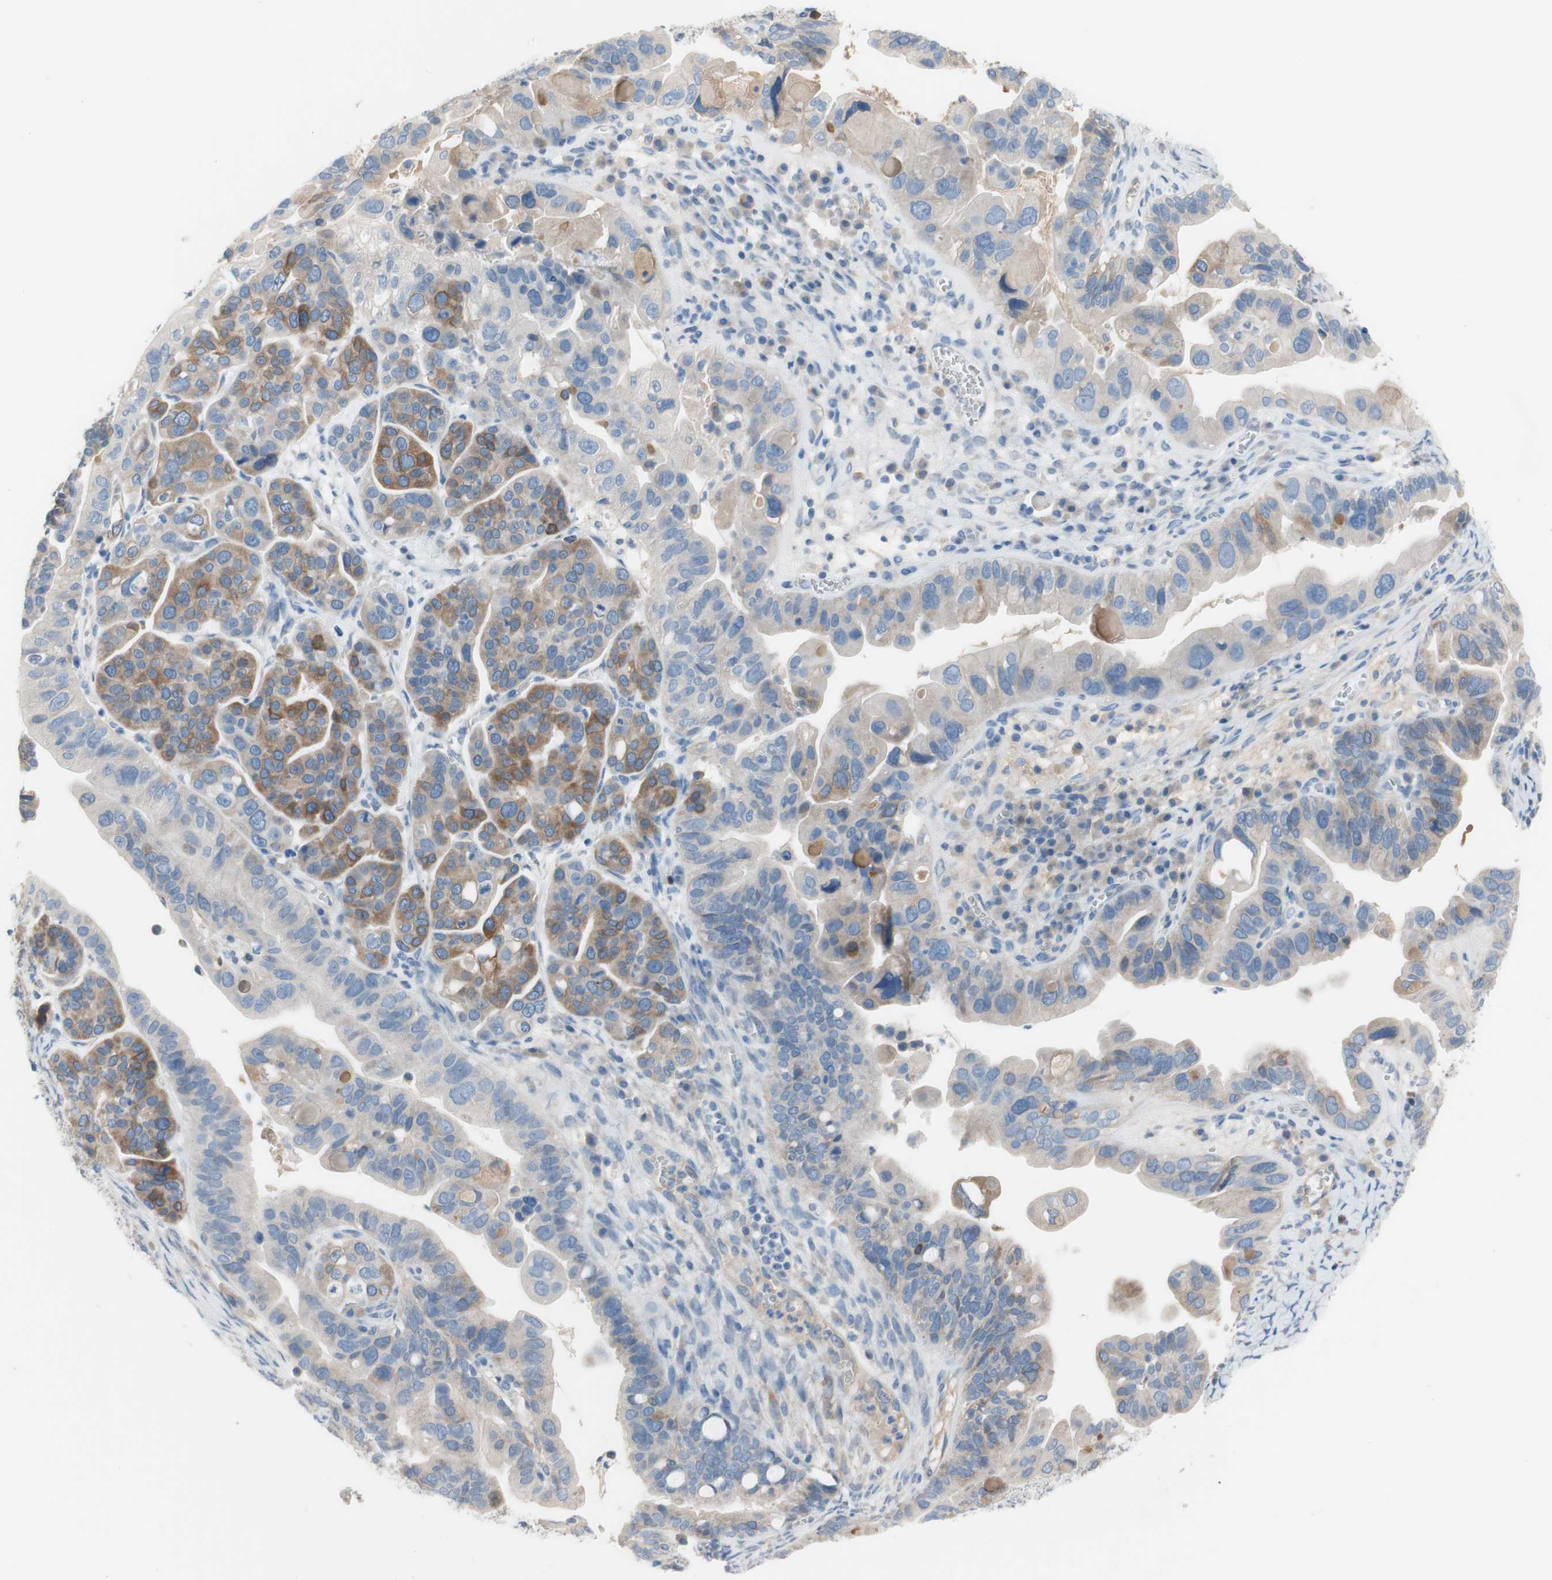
{"staining": {"intensity": "moderate", "quantity": "<25%", "location": "cytoplasmic/membranous"}, "tissue": "ovarian cancer", "cell_type": "Tumor cells", "image_type": "cancer", "snomed": [{"axis": "morphology", "description": "Cystadenocarcinoma, serous, NOS"}, {"axis": "topography", "description": "Ovary"}], "caption": "A histopathology image showing moderate cytoplasmic/membranous expression in about <25% of tumor cells in ovarian serous cystadenocarcinoma, as visualized by brown immunohistochemical staining.", "gene": "FDFT1", "patient": {"sex": "female", "age": 56}}